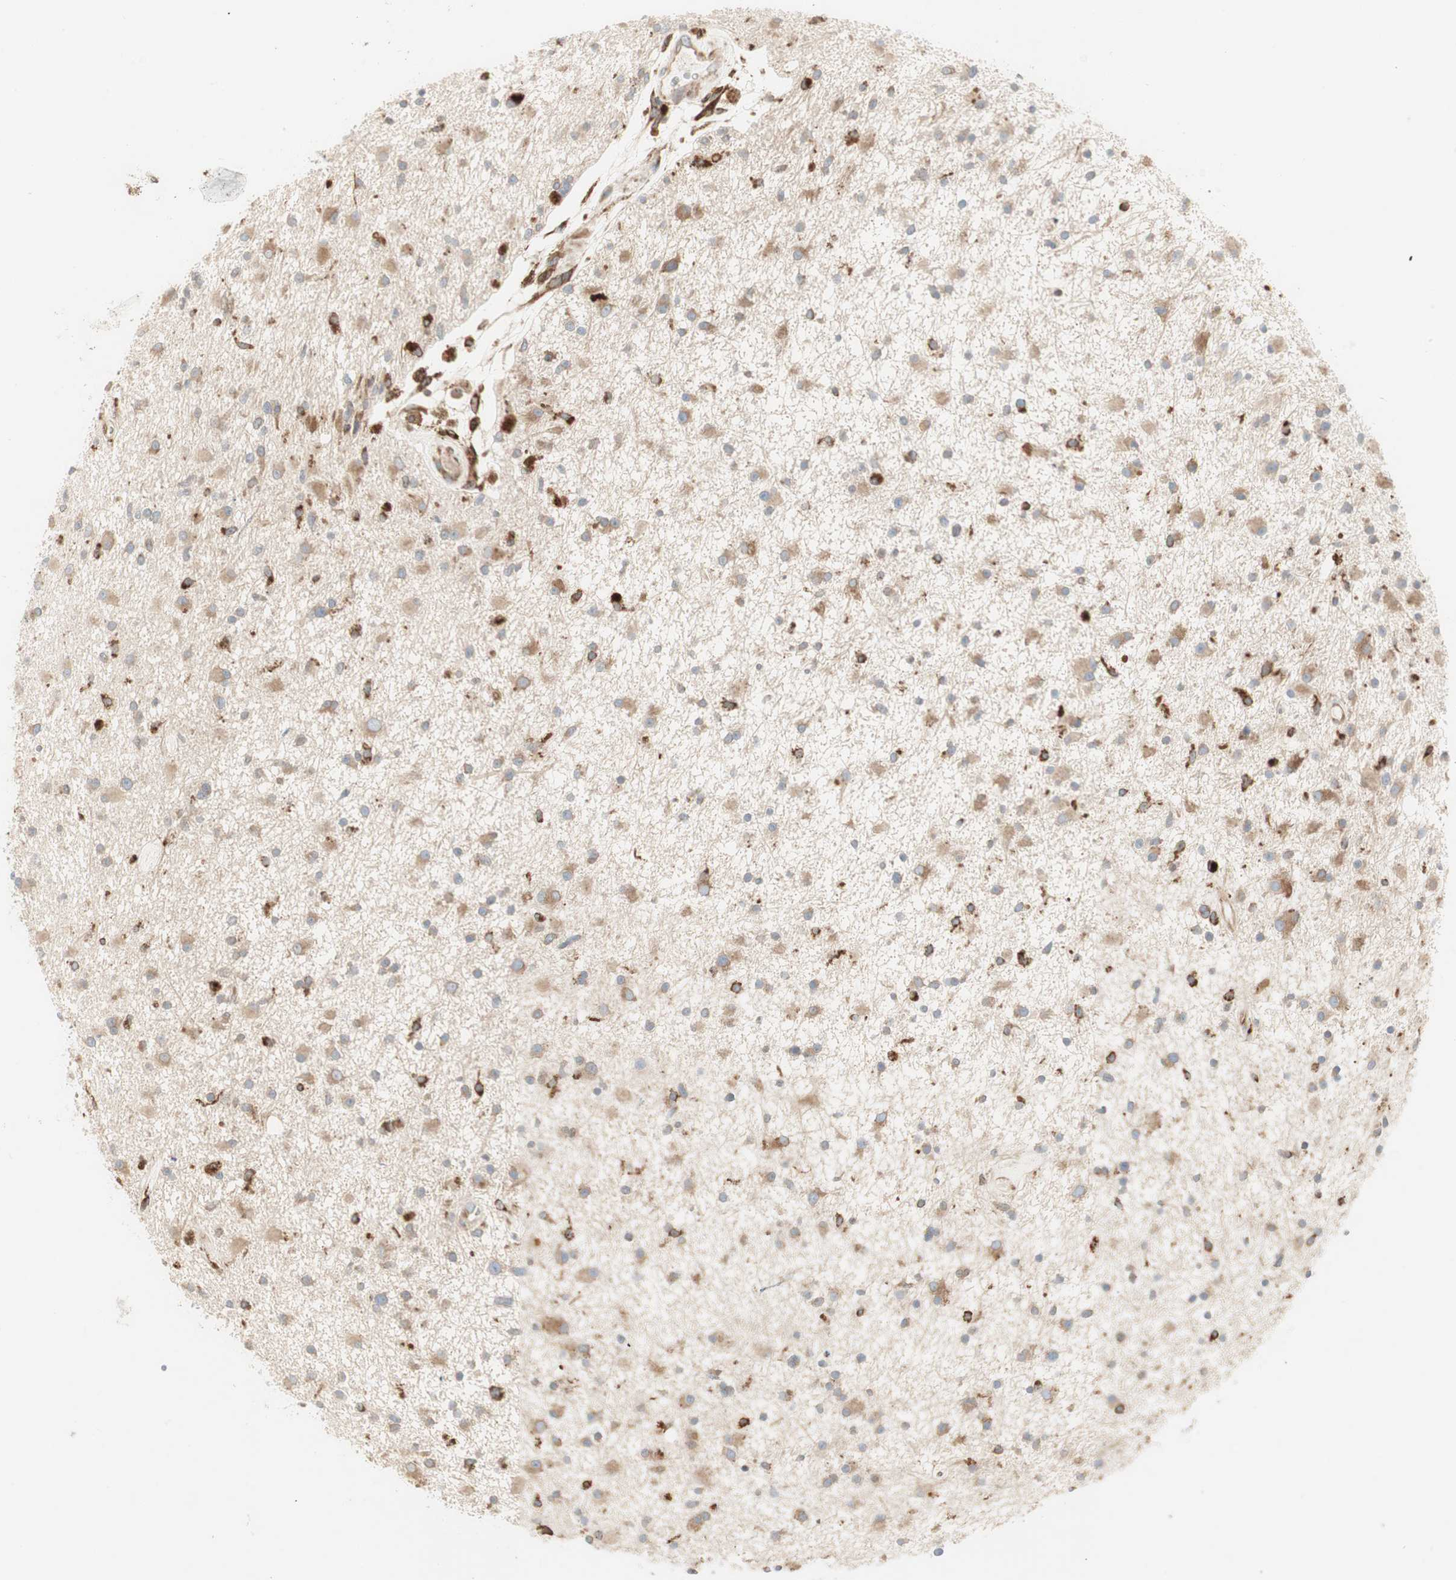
{"staining": {"intensity": "moderate", "quantity": ">75%", "location": "cytoplasmic/membranous"}, "tissue": "glioma", "cell_type": "Tumor cells", "image_type": "cancer", "snomed": [{"axis": "morphology", "description": "Glioma, malignant, High grade"}, {"axis": "topography", "description": "Brain"}], "caption": "Immunohistochemical staining of human glioma reveals medium levels of moderate cytoplasmic/membranous staining in approximately >75% of tumor cells.", "gene": "H6PD", "patient": {"sex": "male", "age": 33}}